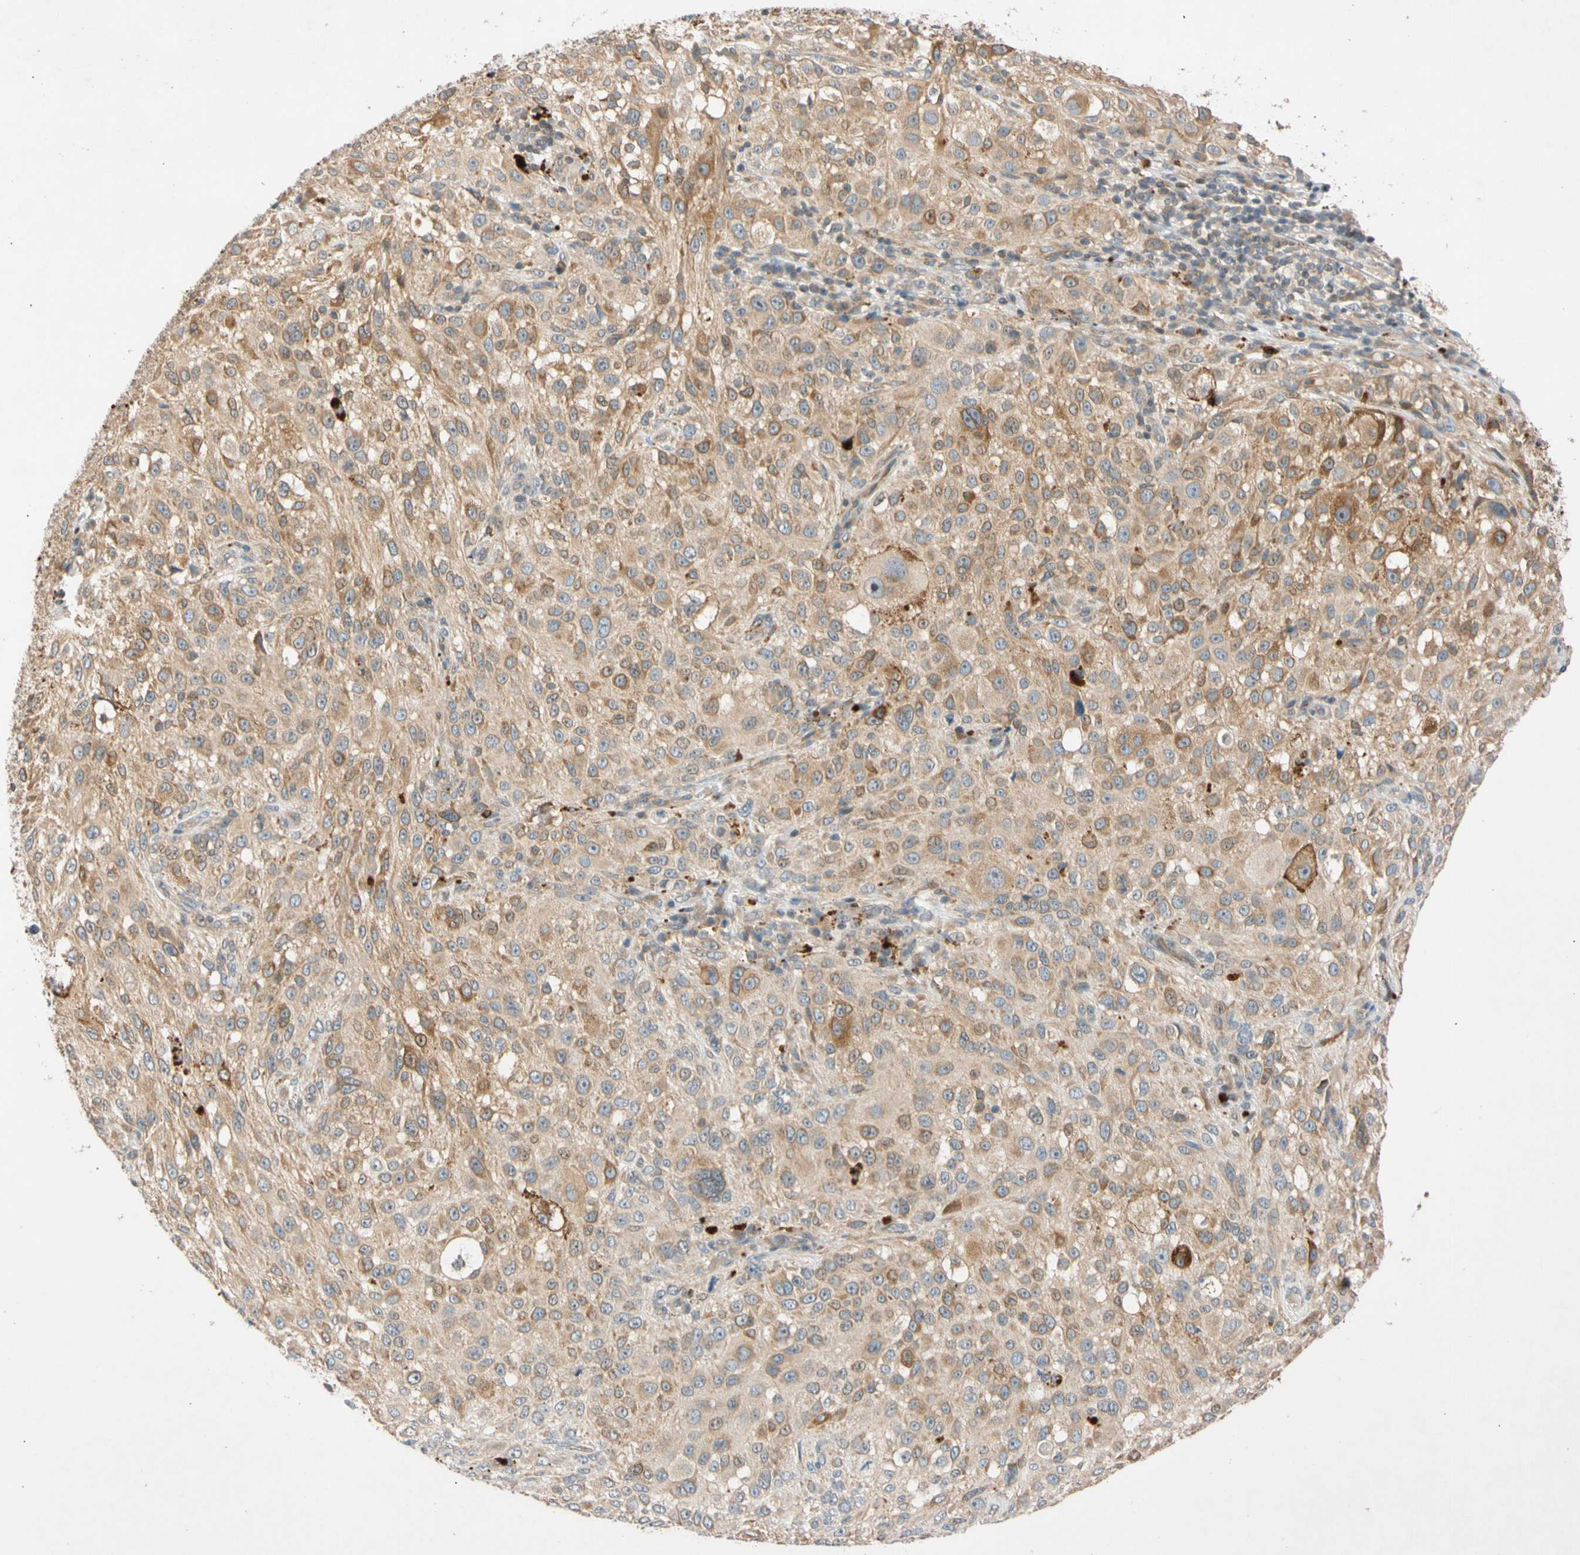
{"staining": {"intensity": "moderate", "quantity": ">75%", "location": "cytoplasmic/membranous"}, "tissue": "melanoma", "cell_type": "Tumor cells", "image_type": "cancer", "snomed": [{"axis": "morphology", "description": "Necrosis, NOS"}, {"axis": "morphology", "description": "Malignant melanoma, NOS"}, {"axis": "topography", "description": "Skin"}], "caption": "Immunohistochemistry image of human melanoma stained for a protein (brown), which demonstrates medium levels of moderate cytoplasmic/membranous positivity in about >75% of tumor cells.", "gene": "CNST", "patient": {"sex": "female", "age": 87}}